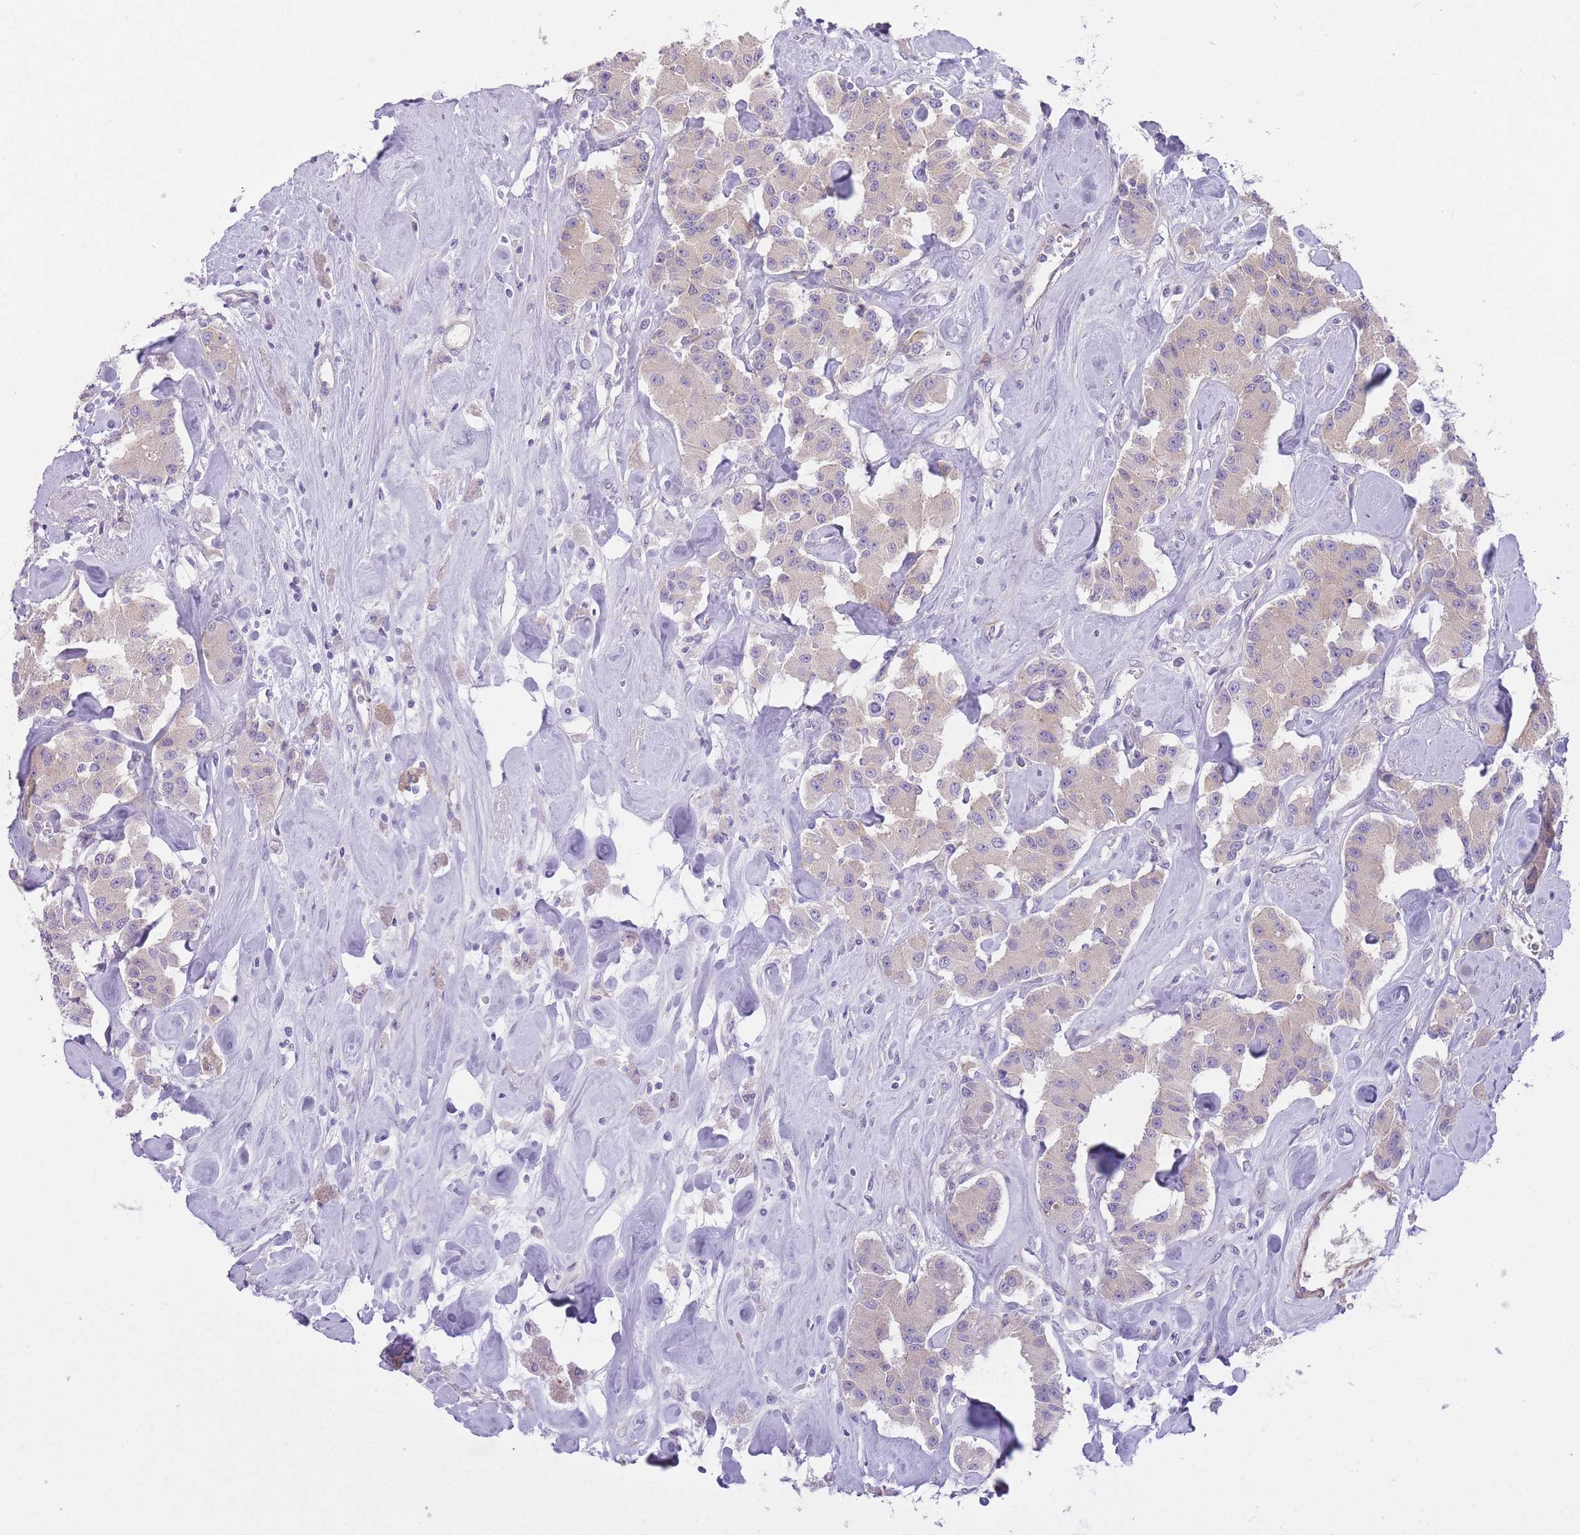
{"staining": {"intensity": "weak", "quantity": "<25%", "location": "cytoplasmic/membranous"}, "tissue": "carcinoid", "cell_type": "Tumor cells", "image_type": "cancer", "snomed": [{"axis": "morphology", "description": "Carcinoid, malignant, NOS"}, {"axis": "topography", "description": "Pancreas"}], "caption": "There is no significant expression in tumor cells of carcinoid (malignant).", "gene": "OR11H12", "patient": {"sex": "male", "age": 41}}